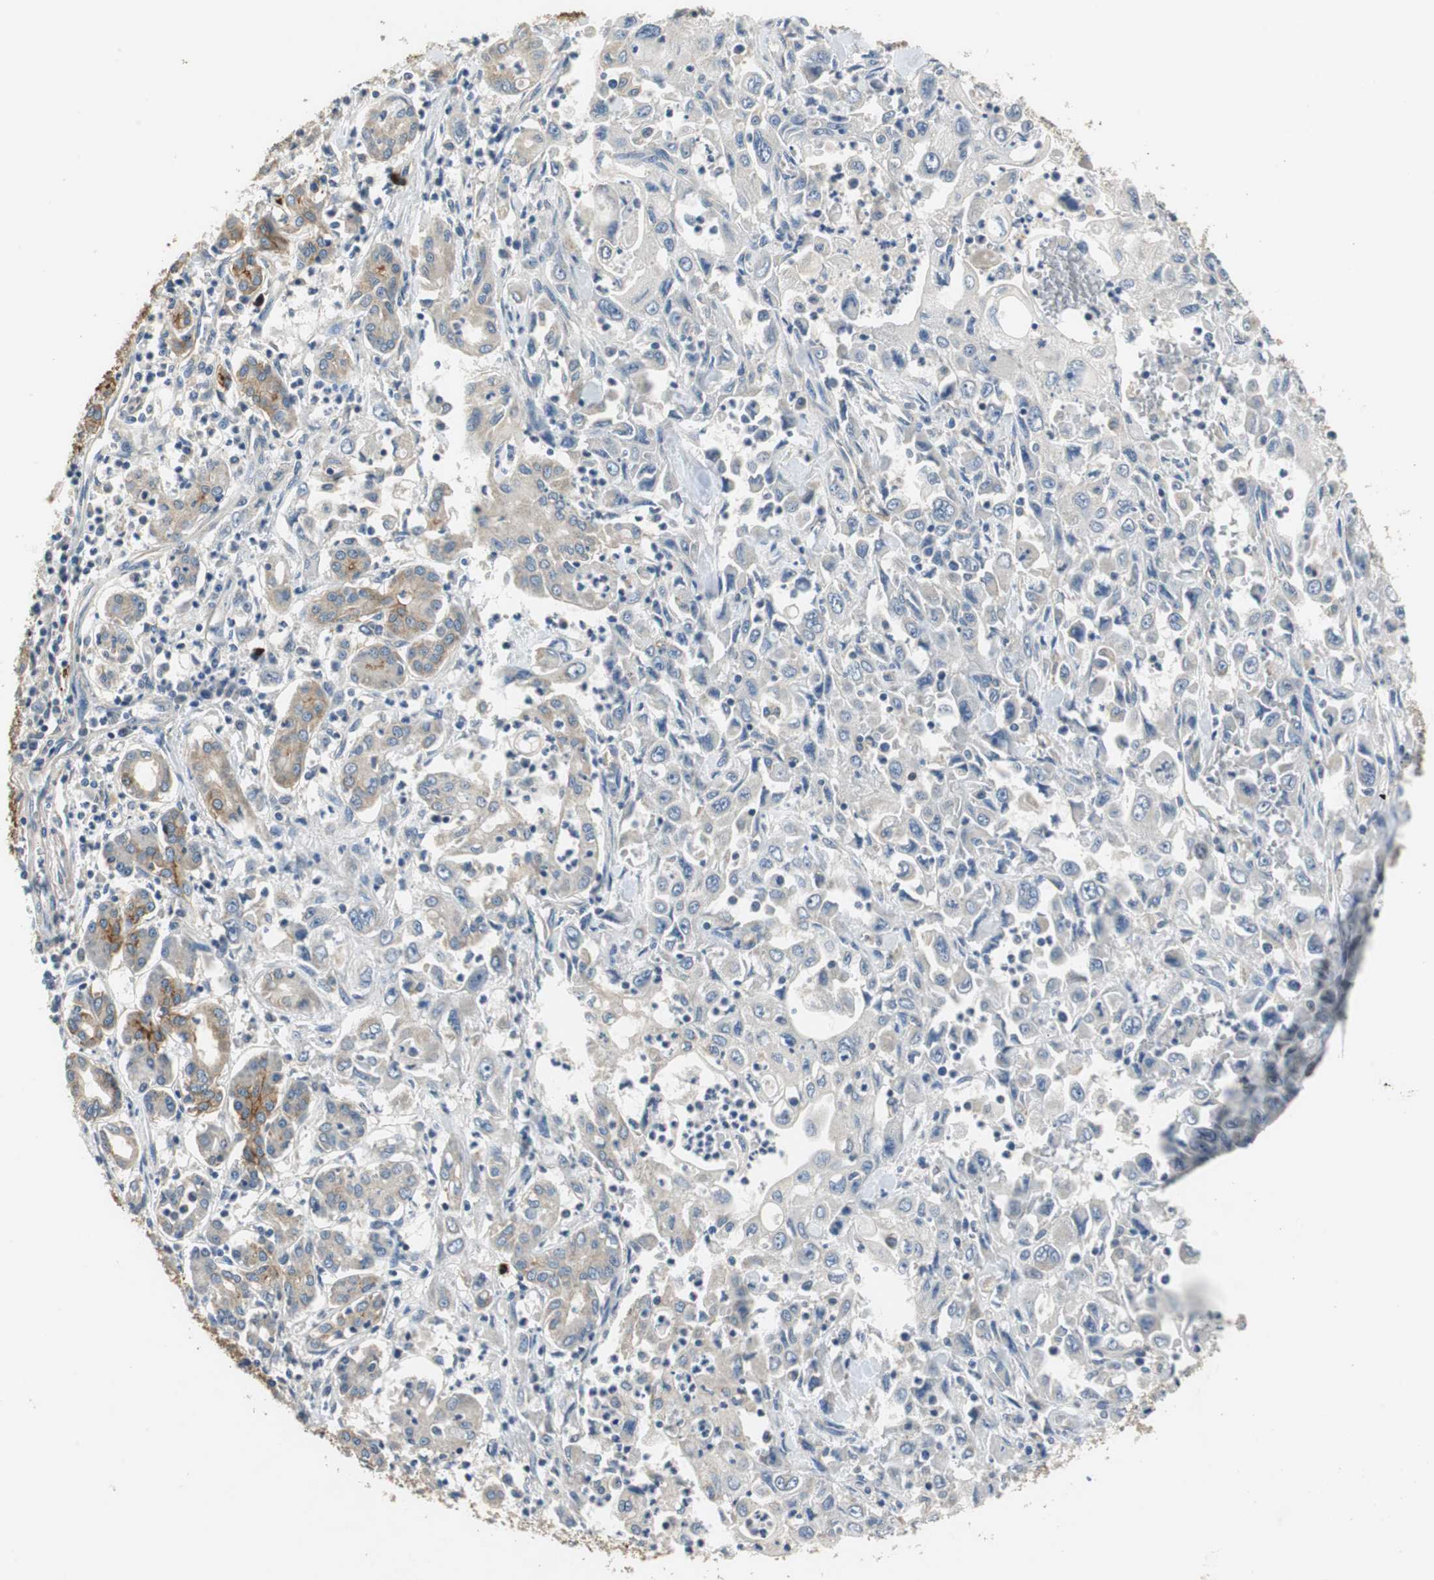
{"staining": {"intensity": "negative", "quantity": "none", "location": "none"}, "tissue": "pancreatic cancer", "cell_type": "Tumor cells", "image_type": "cancer", "snomed": [{"axis": "morphology", "description": "Adenocarcinoma, NOS"}, {"axis": "topography", "description": "Pancreas"}], "caption": "High magnification brightfield microscopy of adenocarcinoma (pancreatic) stained with DAB (brown) and counterstained with hematoxylin (blue): tumor cells show no significant positivity.", "gene": "MTIF2", "patient": {"sex": "male", "age": 70}}